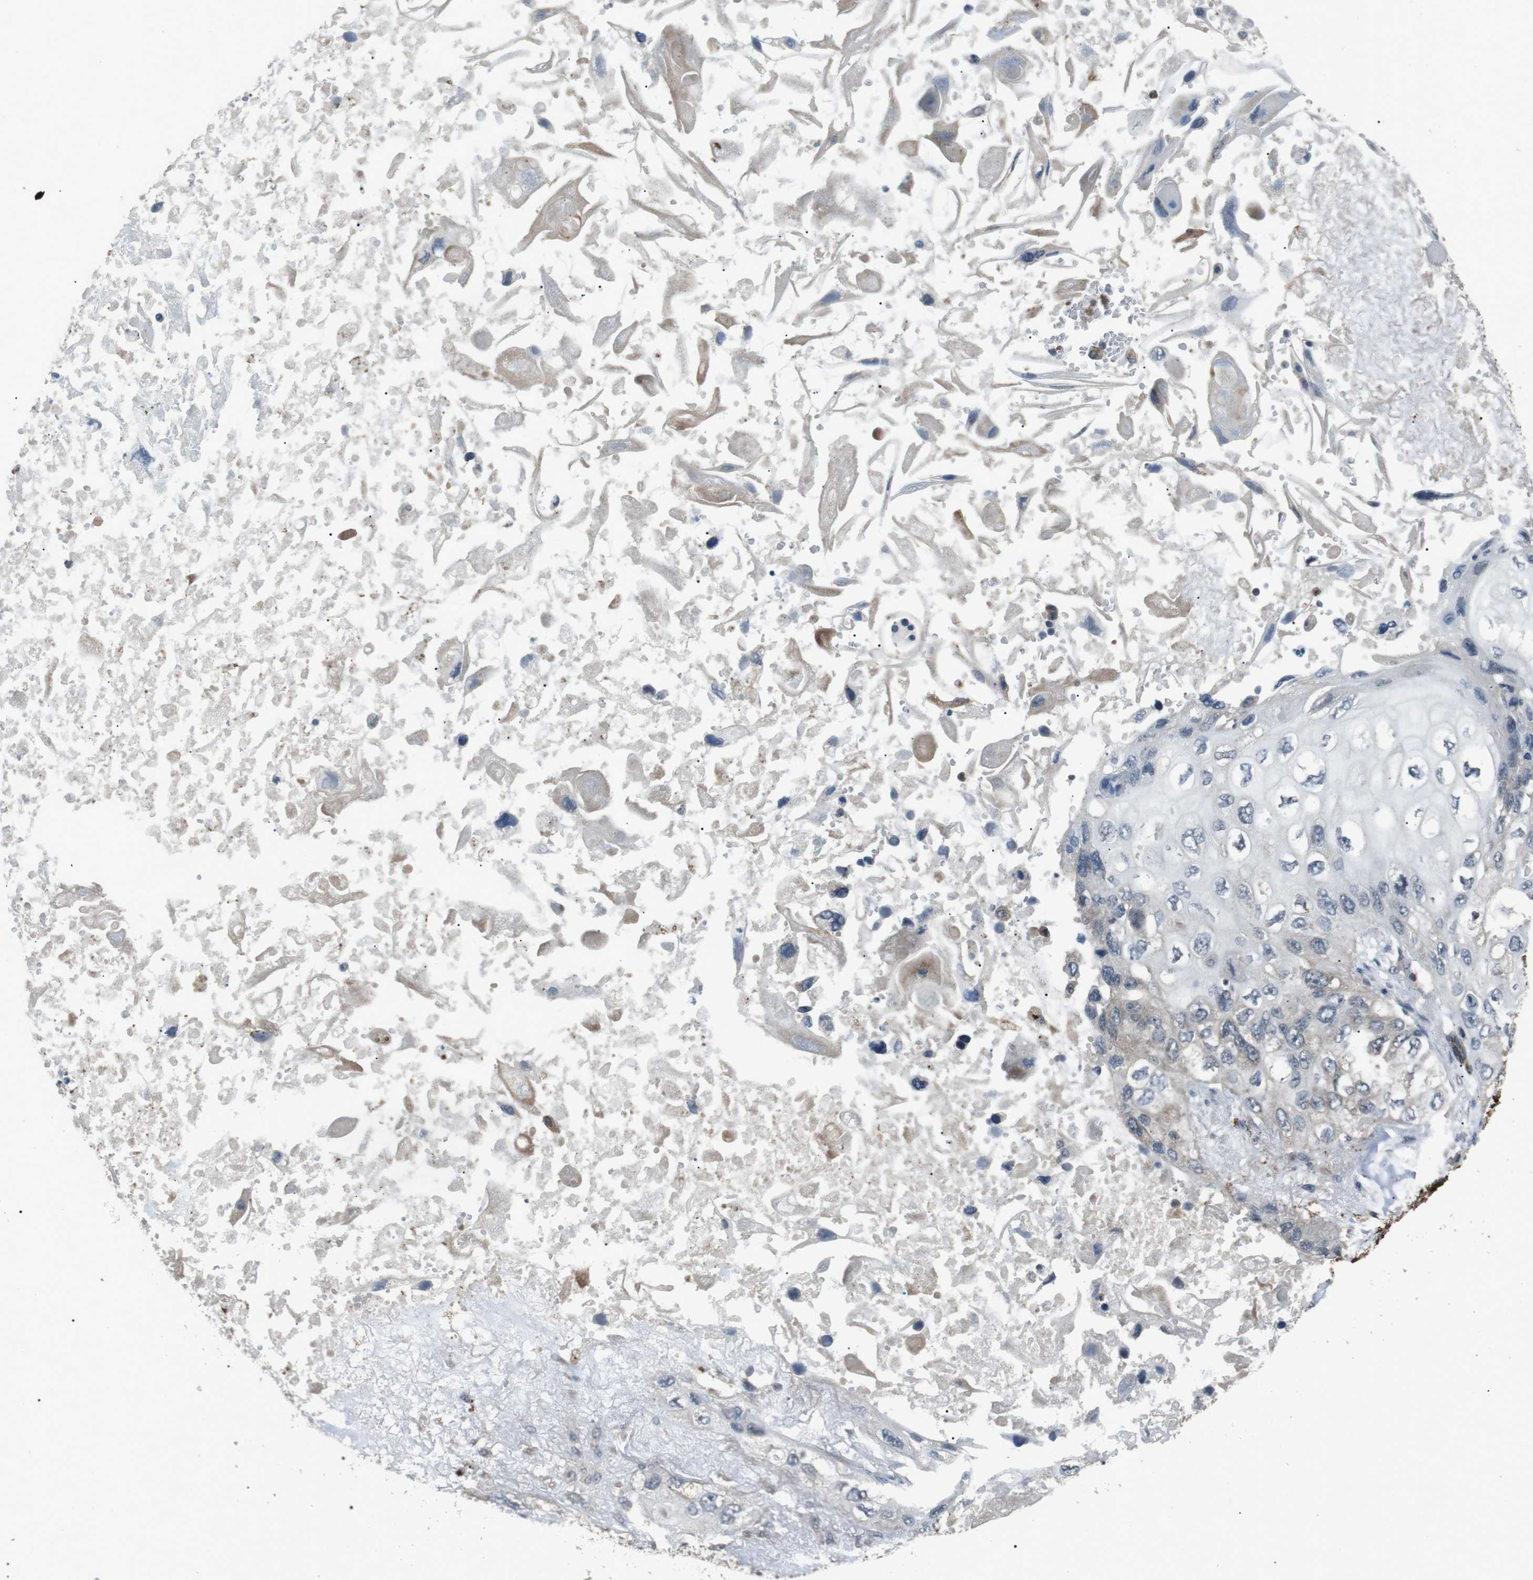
{"staining": {"intensity": "negative", "quantity": "none", "location": "none"}, "tissue": "lung cancer", "cell_type": "Tumor cells", "image_type": "cancer", "snomed": [{"axis": "morphology", "description": "Squamous cell carcinoma, NOS"}, {"axis": "topography", "description": "Lung"}], "caption": "IHC photomicrograph of neoplastic tissue: squamous cell carcinoma (lung) stained with DAB displays no significant protein expression in tumor cells. (Brightfield microscopy of DAB IHC at high magnification).", "gene": "NEK7", "patient": {"sex": "female", "age": 73}}